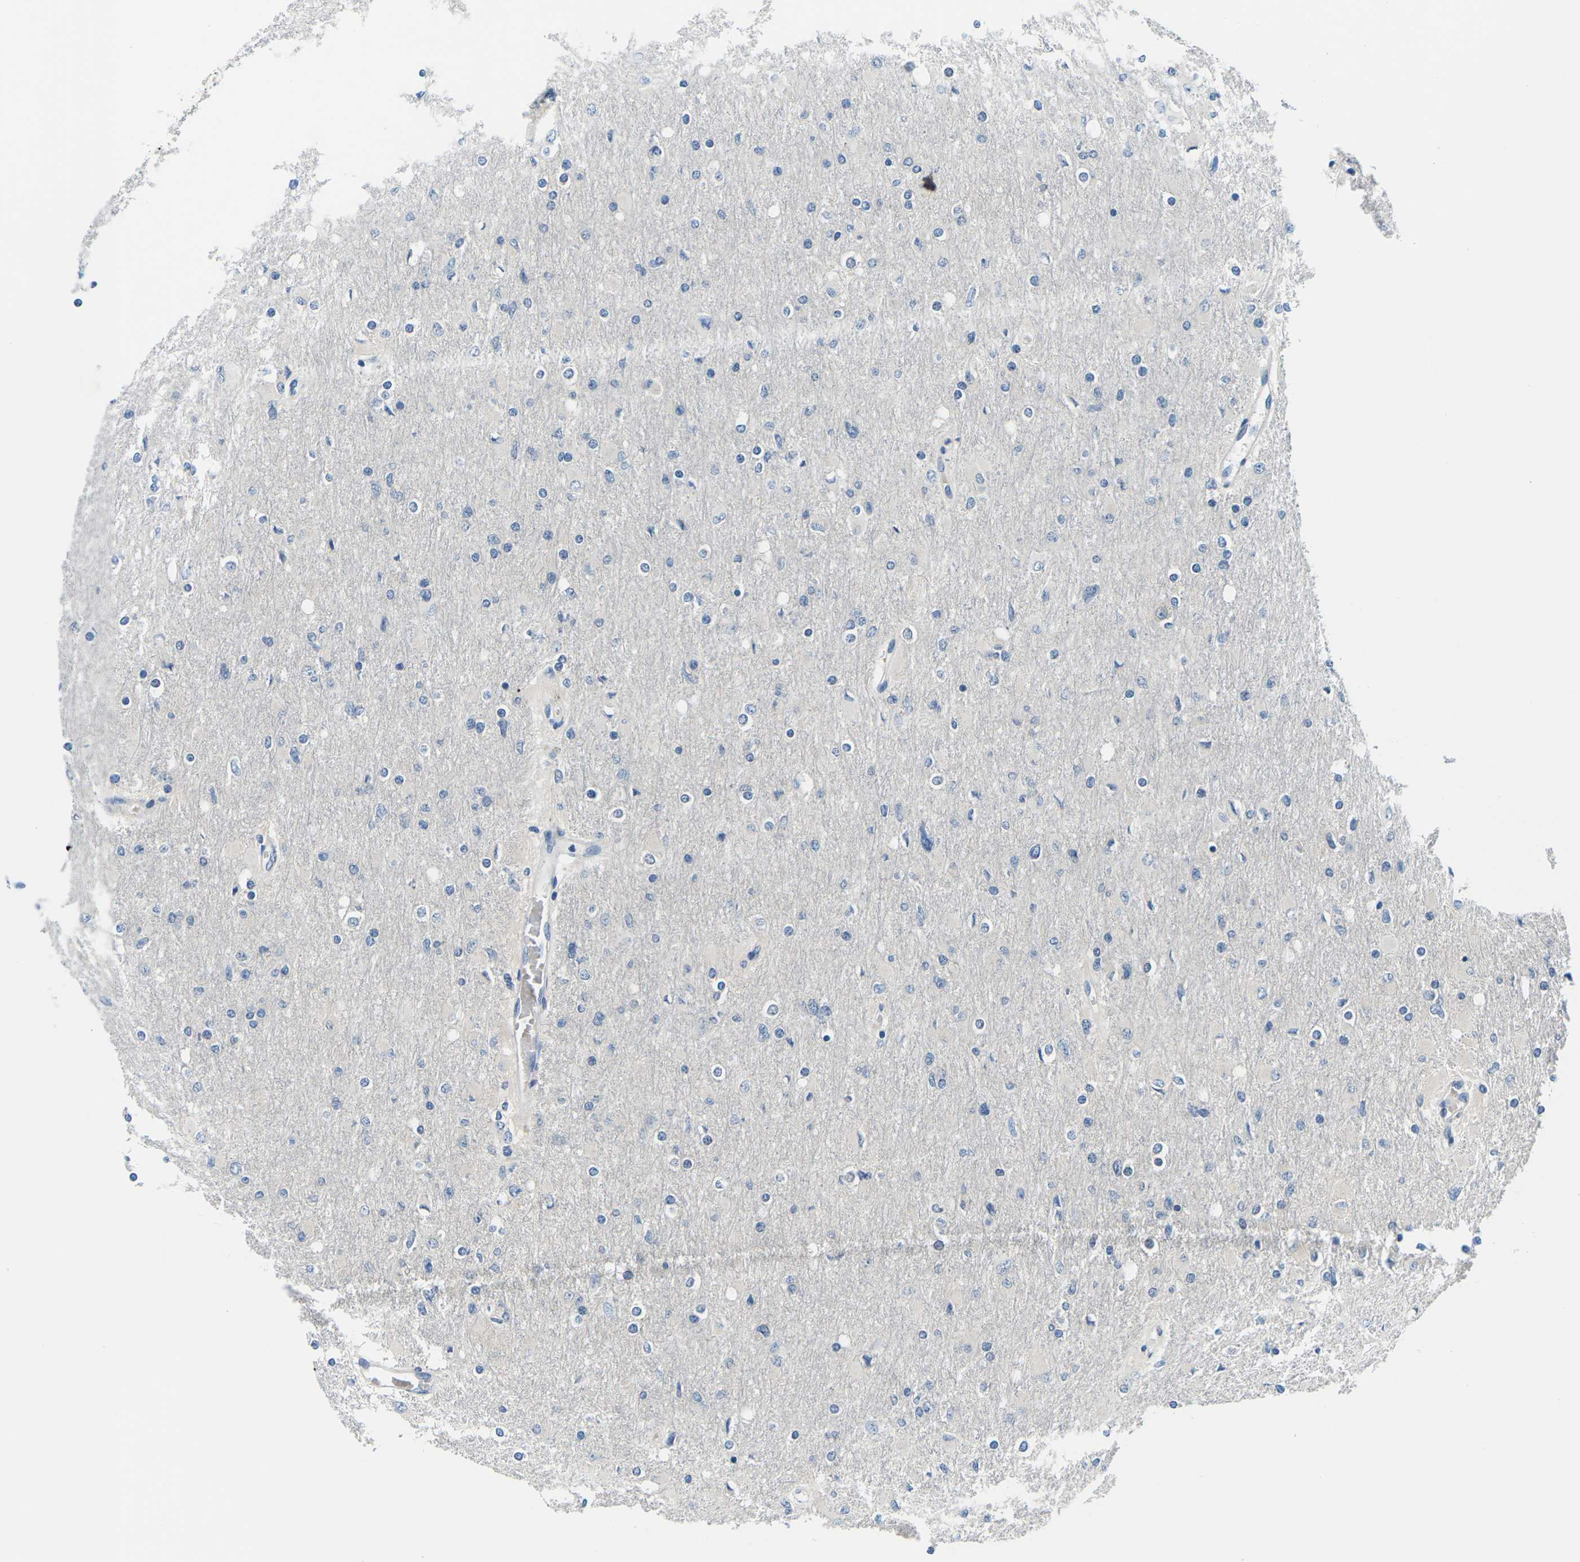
{"staining": {"intensity": "negative", "quantity": "none", "location": "none"}, "tissue": "glioma", "cell_type": "Tumor cells", "image_type": "cancer", "snomed": [{"axis": "morphology", "description": "Glioma, malignant, High grade"}, {"axis": "topography", "description": "Cerebral cortex"}], "caption": "Protein analysis of high-grade glioma (malignant) shows no significant positivity in tumor cells.", "gene": "CTNND1", "patient": {"sex": "female", "age": 36}}